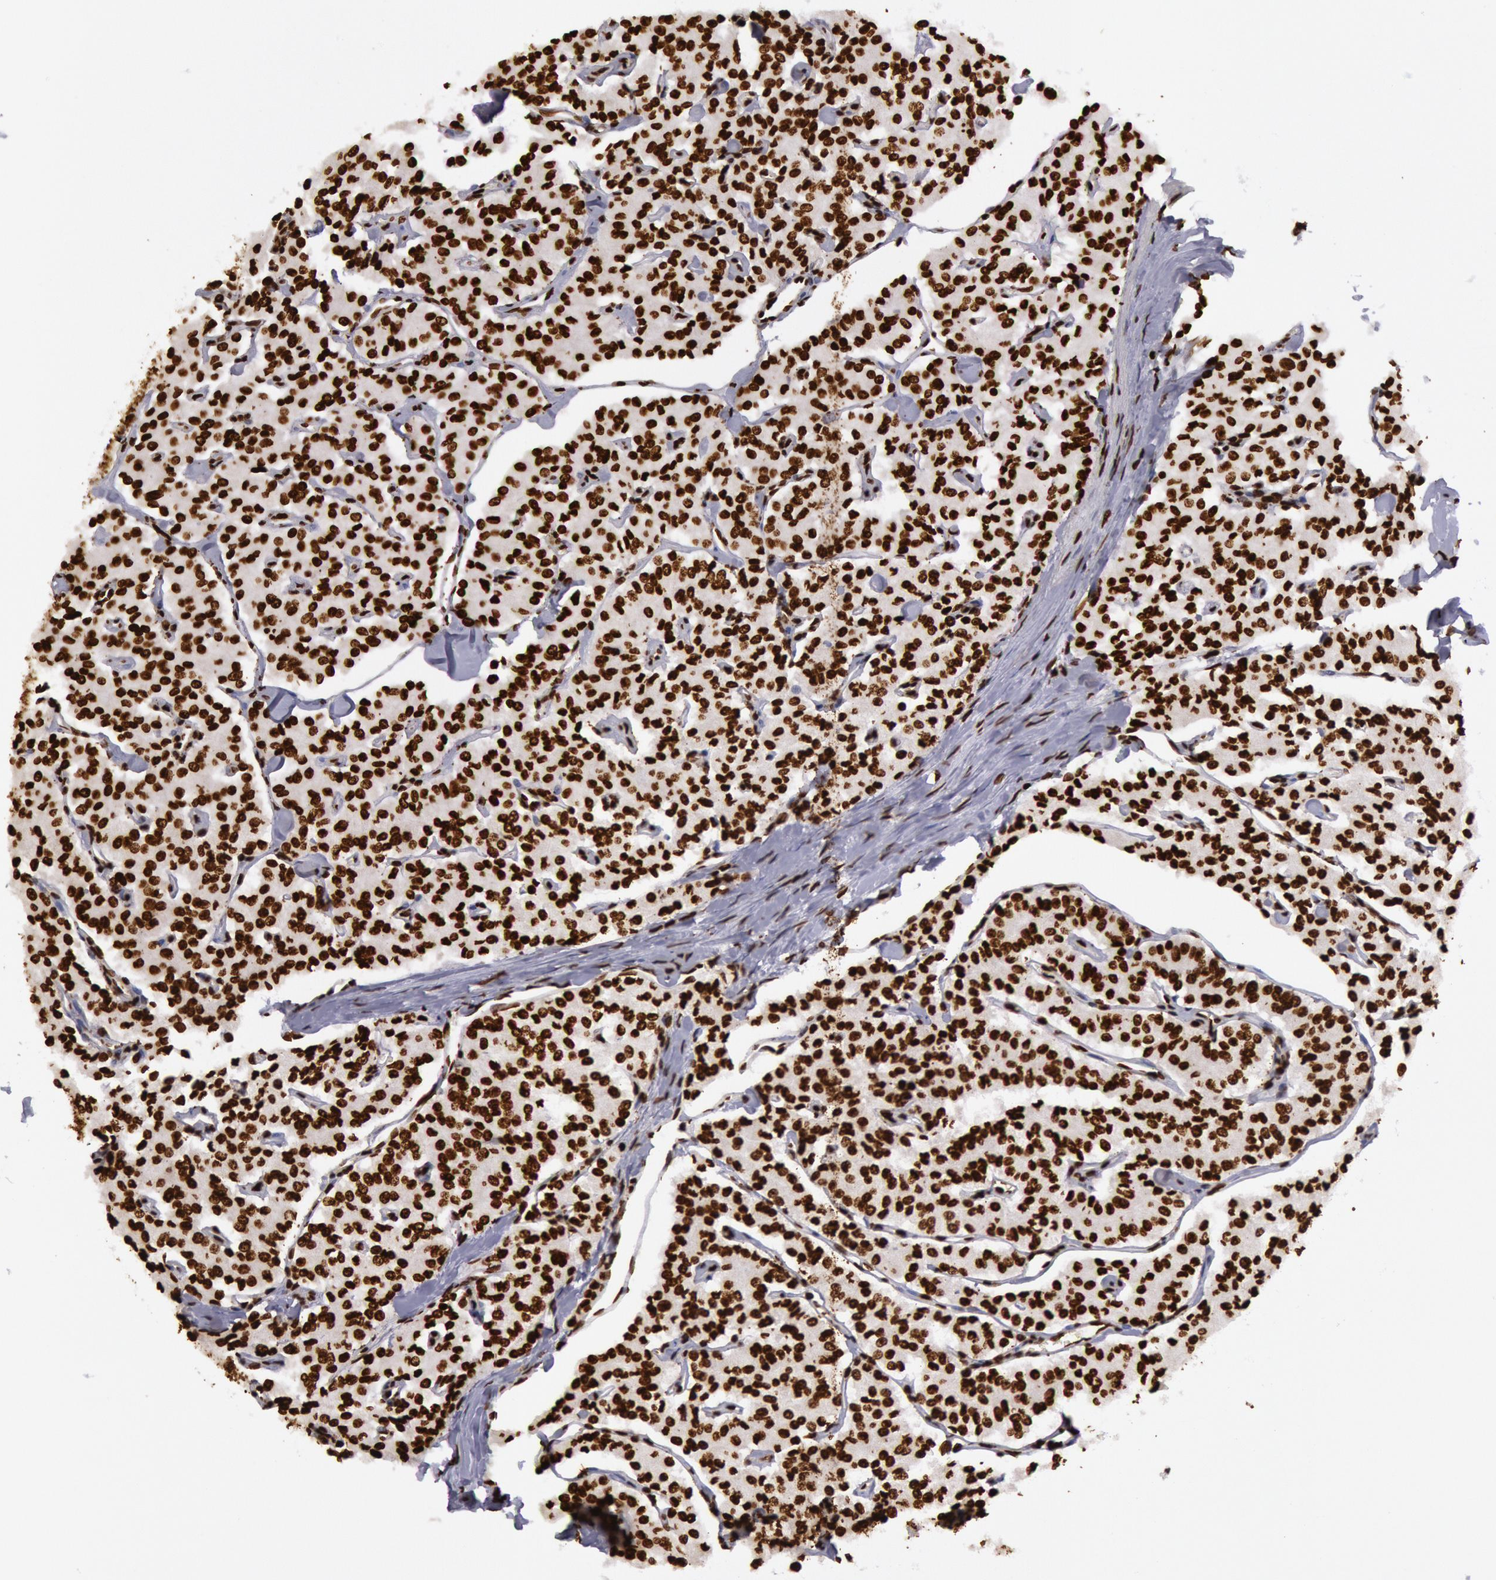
{"staining": {"intensity": "strong", "quantity": ">75%", "location": "nuclear"}, "tissue": "carcinoid", "cell_type": "Tumor cells", "image_type": "cancer", "snomed": [{"axis": "morphology", "description": "Carcinoid, malignant, NOS"}, {"axis": "topography", "description": "Bronchus"}], "caption": "Protein expression analysis of carcinoid (malignant) shows strong nuclear positivity in approximately >75% of tumor cells.", "gene": "H3-4", "patient": {"sex": "male", "age": 55}}